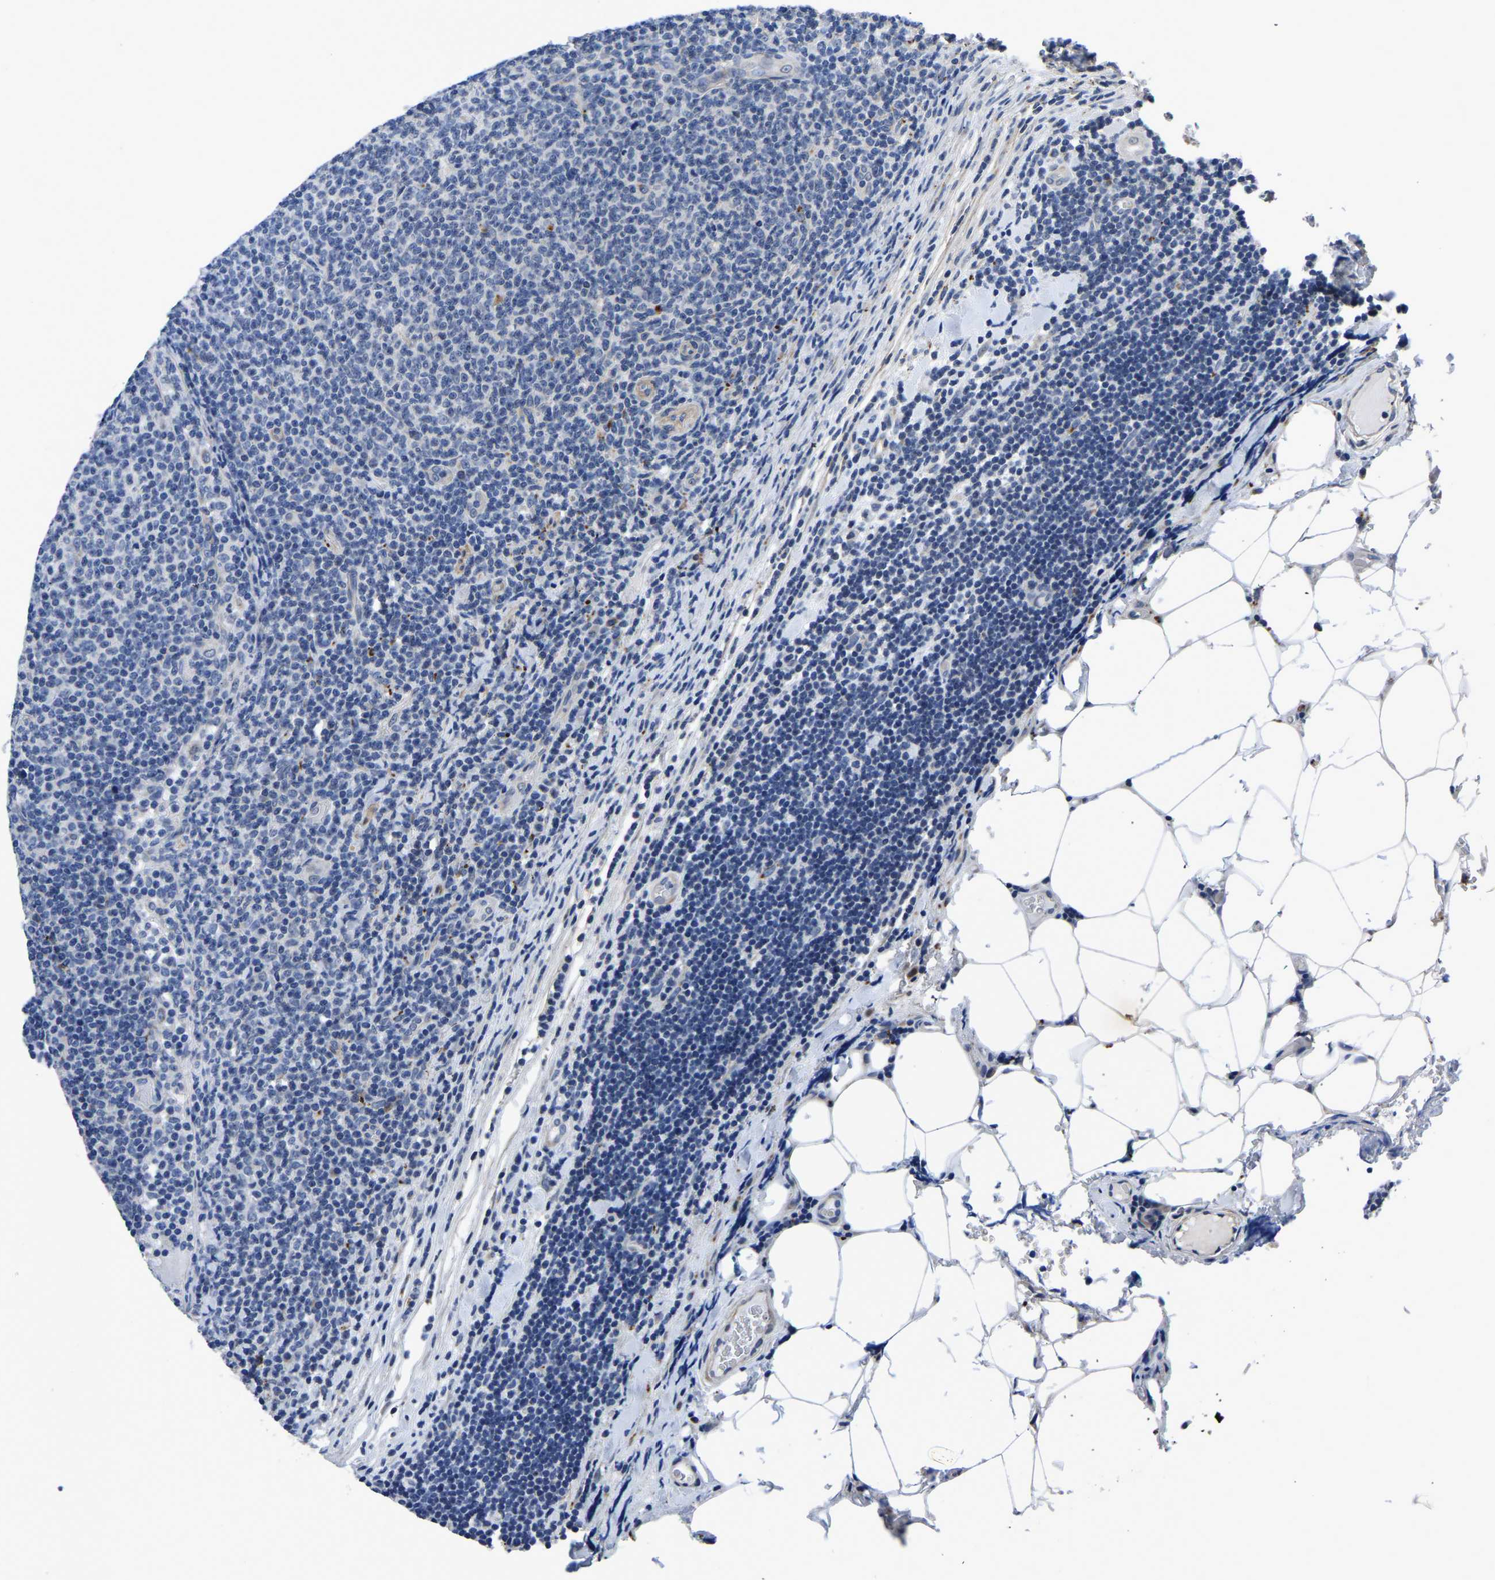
{"staining": {"intensity": "negative", "quantity": "none", "location": "none"}, "tissue": "lymphoma", "cell_type": "Tumor cells", "image_type": "cancer", "snomed": [{"axis": "morphology", "description": "Malignant lymphoma, non-Hodgkin's type, Low grade"}, {"axis": "topography", "description": "Lymph node"}], "caption": "An image of human low-grade malignant lymphoma, non-Hodgkin's type is negative for staining in tumor cells. (DAB immunohistochemistry visualized using brightfield microscopy, high magnification).", "gene": "PDLIM7", "patient": {"sex": "male", "age": 66}}